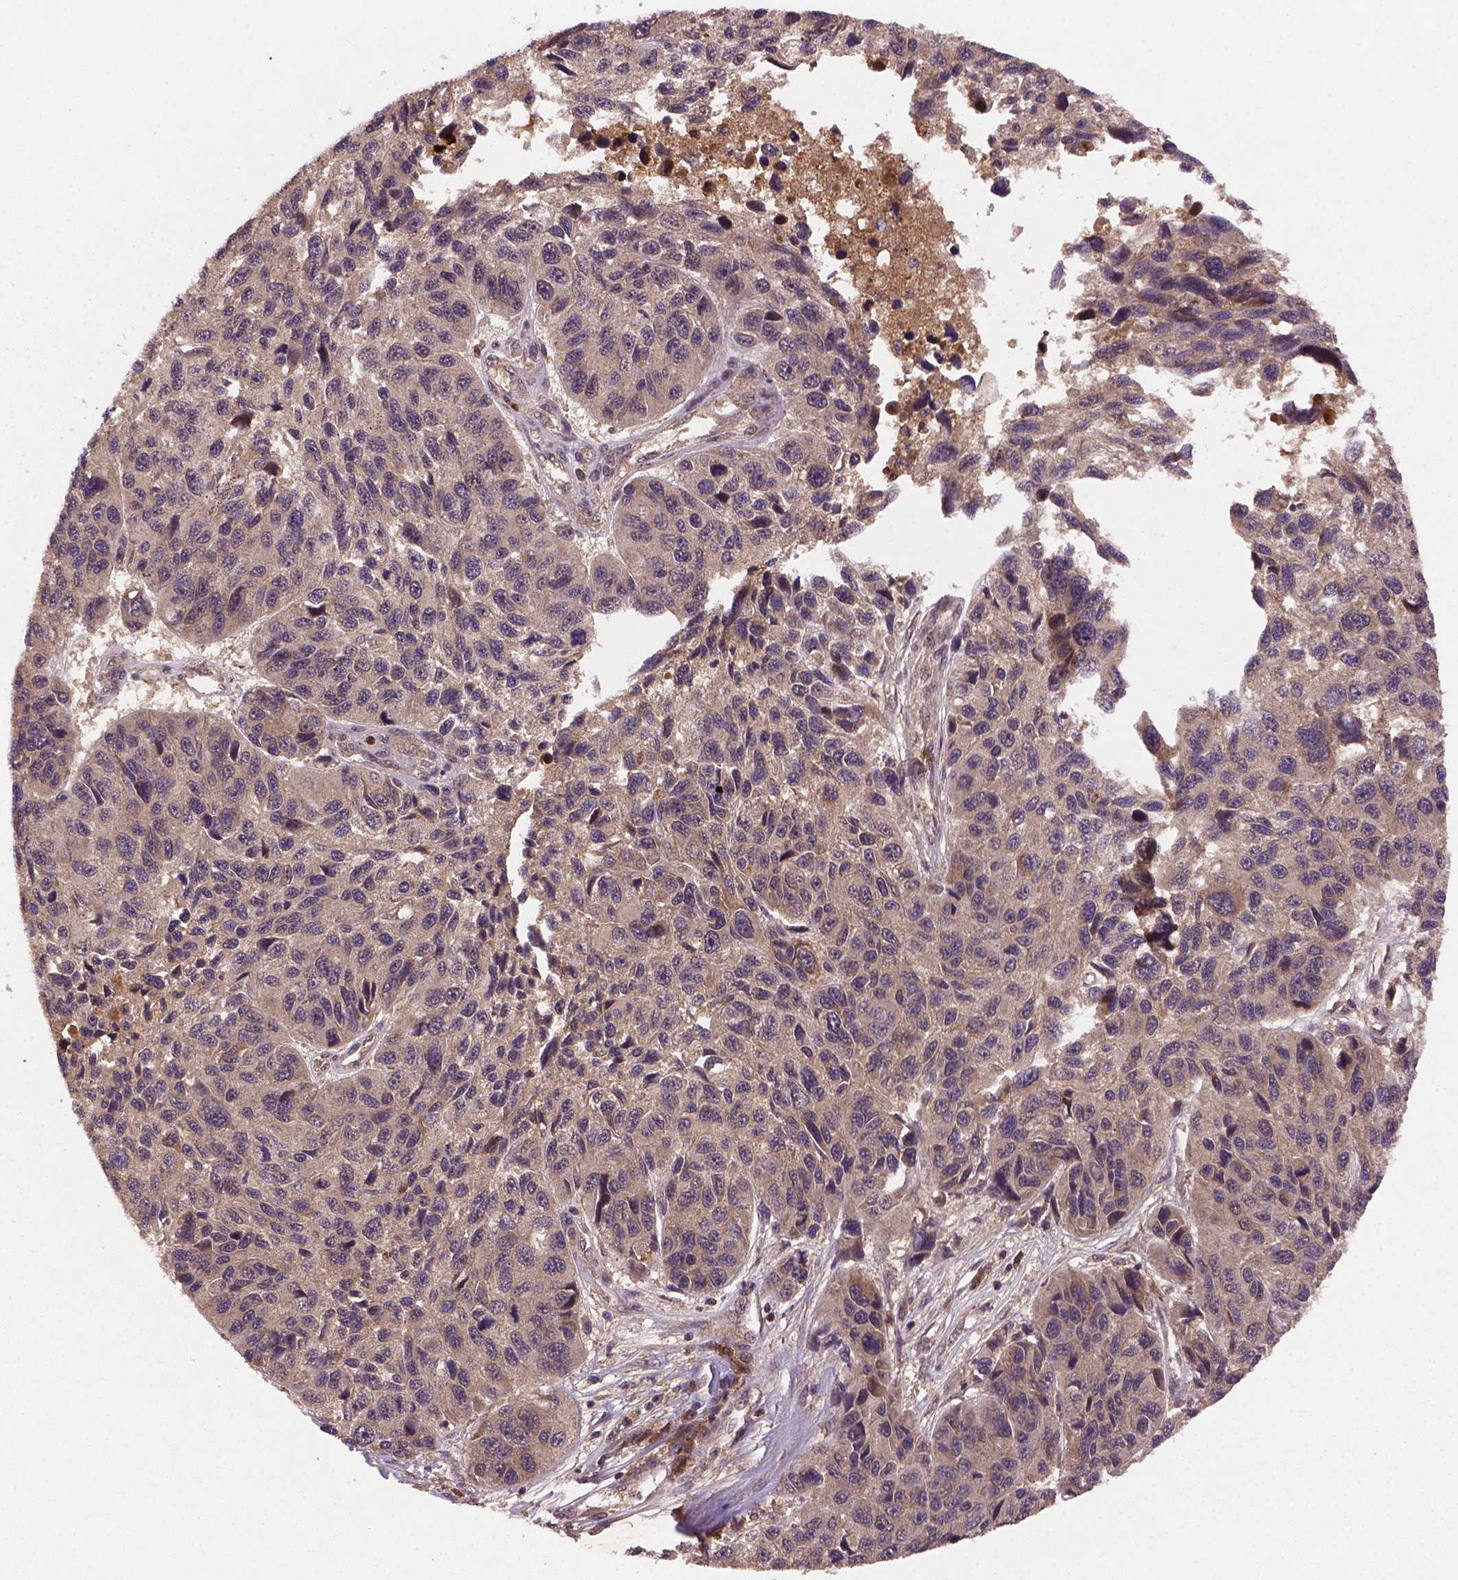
{"staining": {"intensity": "negative", "quantity": "none", "location": "none"}, "tissue": "melanoma", "cell_type": "Tumor cells", "image_type": "cancer", "snomed": [{"axis": "morphology", "description": "Malignant melanoma, NOS"}, {"axis": "topography", "description": "Skin"}], "caption": "High magnification brightfield microscopy of melanoma stained with DAB (3,3'-diaminobenzidine) (brown) and counterstained with hematoxylin (blue): tumor cells show no significant expression.", "gene": "NIPAL2", "patient": {"sex": "male", "age": 53}}